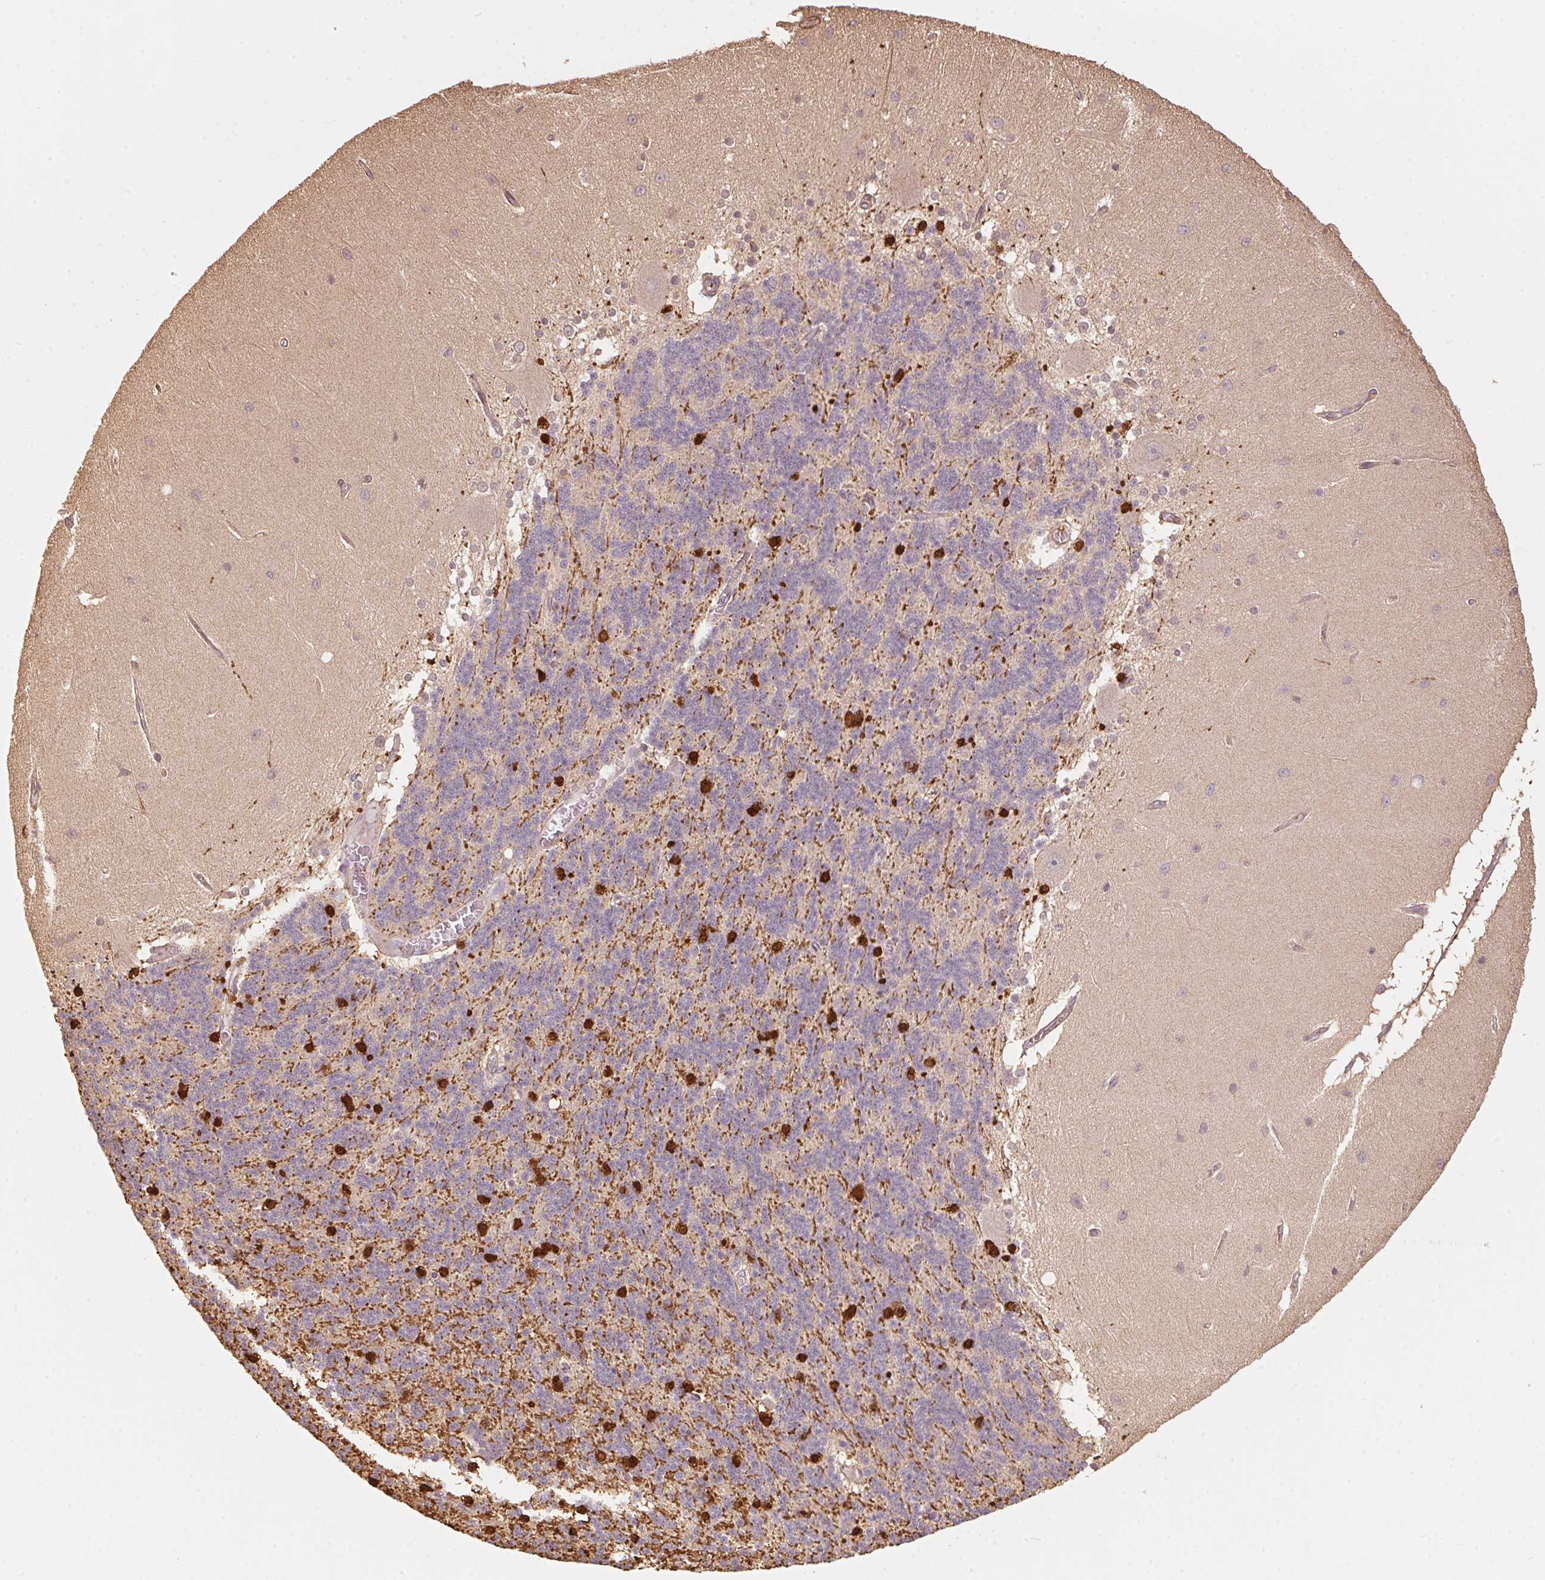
{"staining": {"intensity": "strong", "quantity": "<25%", "location": "cytoplasmic/membranous"}, "tissue": "cerebellum", "cell_type": "Cells in granular layer", "image_type": "normal", "snomed": [{"axis": "morphology", "description": "Normal tissue, NOS"}, {"axis": "topography", "description": "Cerebellum"}], "caption": "Approximately <25% of cells in granular layer in benign human cerebellum show strong cytoplasmic/membranous protein positivity as visualized by brown immunohistochemical staining.", "gene": "QDPR", "patient": {"sex": "female", "age": 54}}